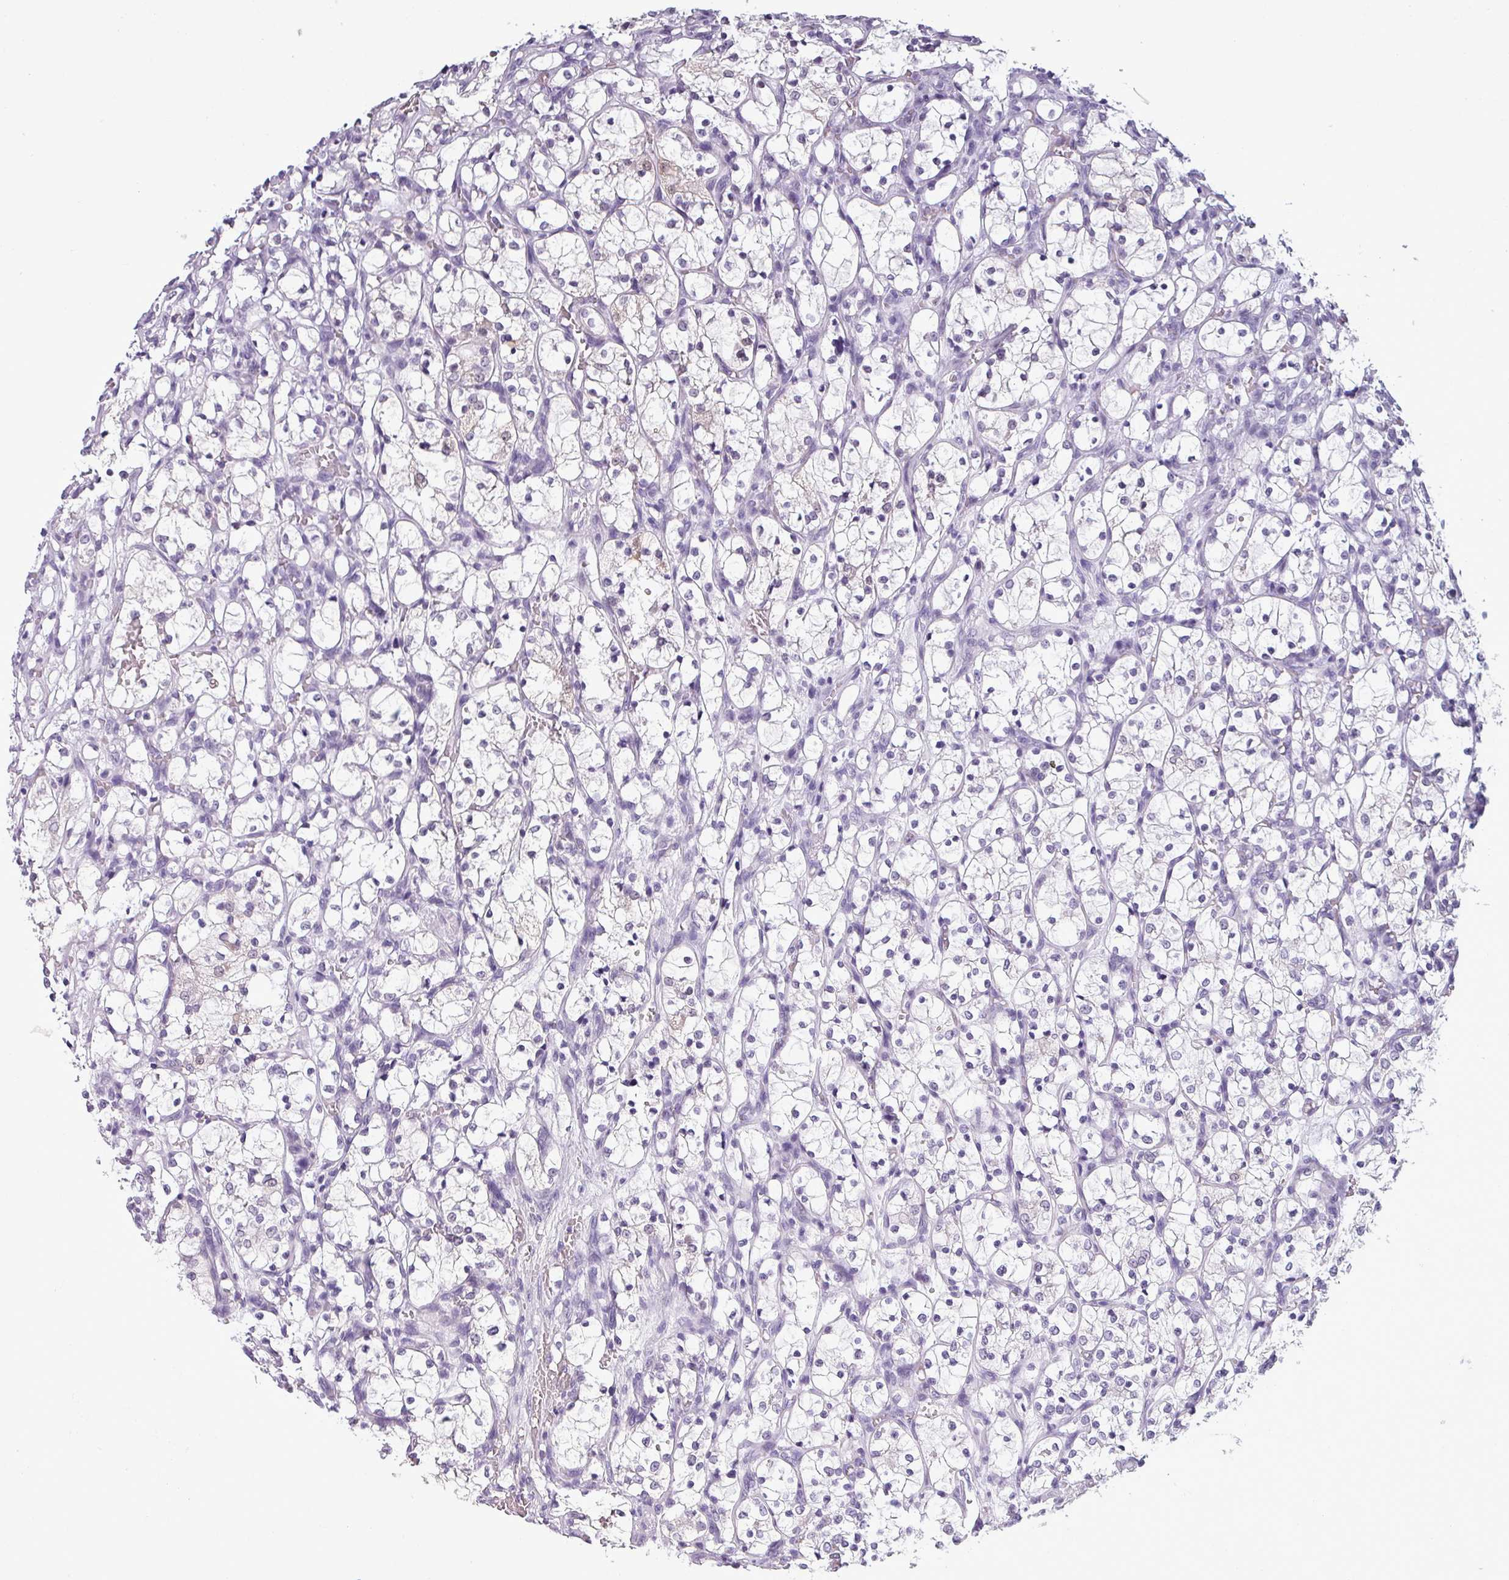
{"staining": {"intensity": "negative", "quantity": "none", "location": "none"}, "tissue": "renal cancer", "cell_type": "Tumor cells", "image_type": "cancer", "snomed": [{"axis": "morphology", "description": "Adenocarcinoma, NOS"}, {"axis": "topography", "description": "Kidney"}], "caption": "Tumor cells are negative for brown protein staining in renal adenocarcinoma. The staining is performed using DAB (3,3'-diaminobenzidine) brown chromogen with nuclei counter-stained in using hematoxylin.", "gene": "SRGAP1", "patient": {"sex": "female", "age": 69}}